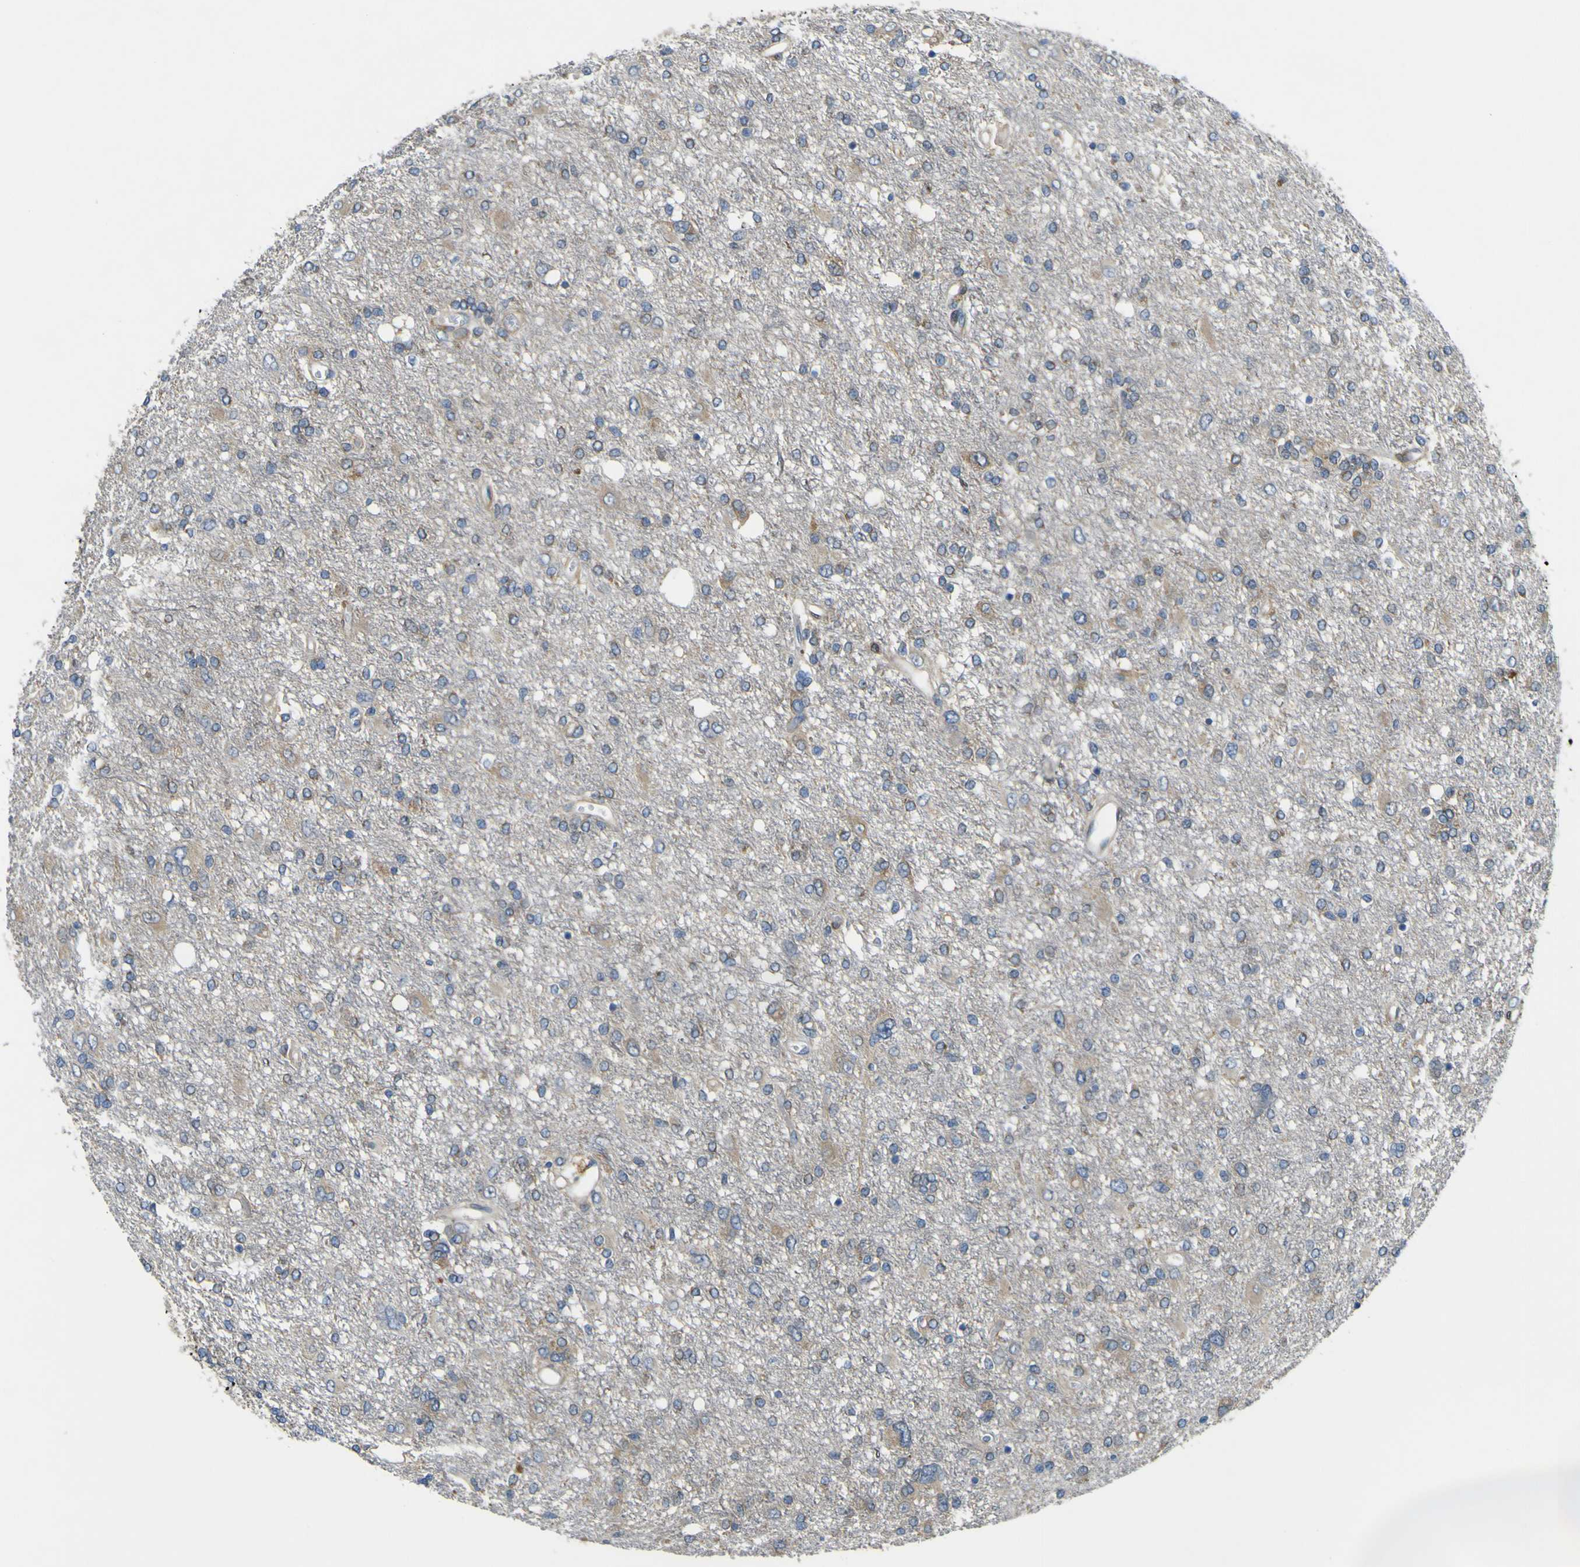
{"staining": {"intensity": "moderate", "quantity": "25%-75%", "location": "cytoplasmic/membranous,nuclear"}, "tissue": "glioma", "cell_type": "Tumor cells", "image_type": "cancer", "snomed": [{"axis": "morphology", "description": "Glioma, malignant, High grade"}, {"axis": "topography", "description": "Brain"}], "caption": "DAB immunohistochemical staining of human malignant glioma (high-grade) reveals moderate cytoplasmic/membranous and nuclear protein positivity in about 25%-75% of tumor cells. (IHC, brightfield microscopy, high magnification).", "gene": "EML2", "patient": {"sex": "female", "age": 59}}